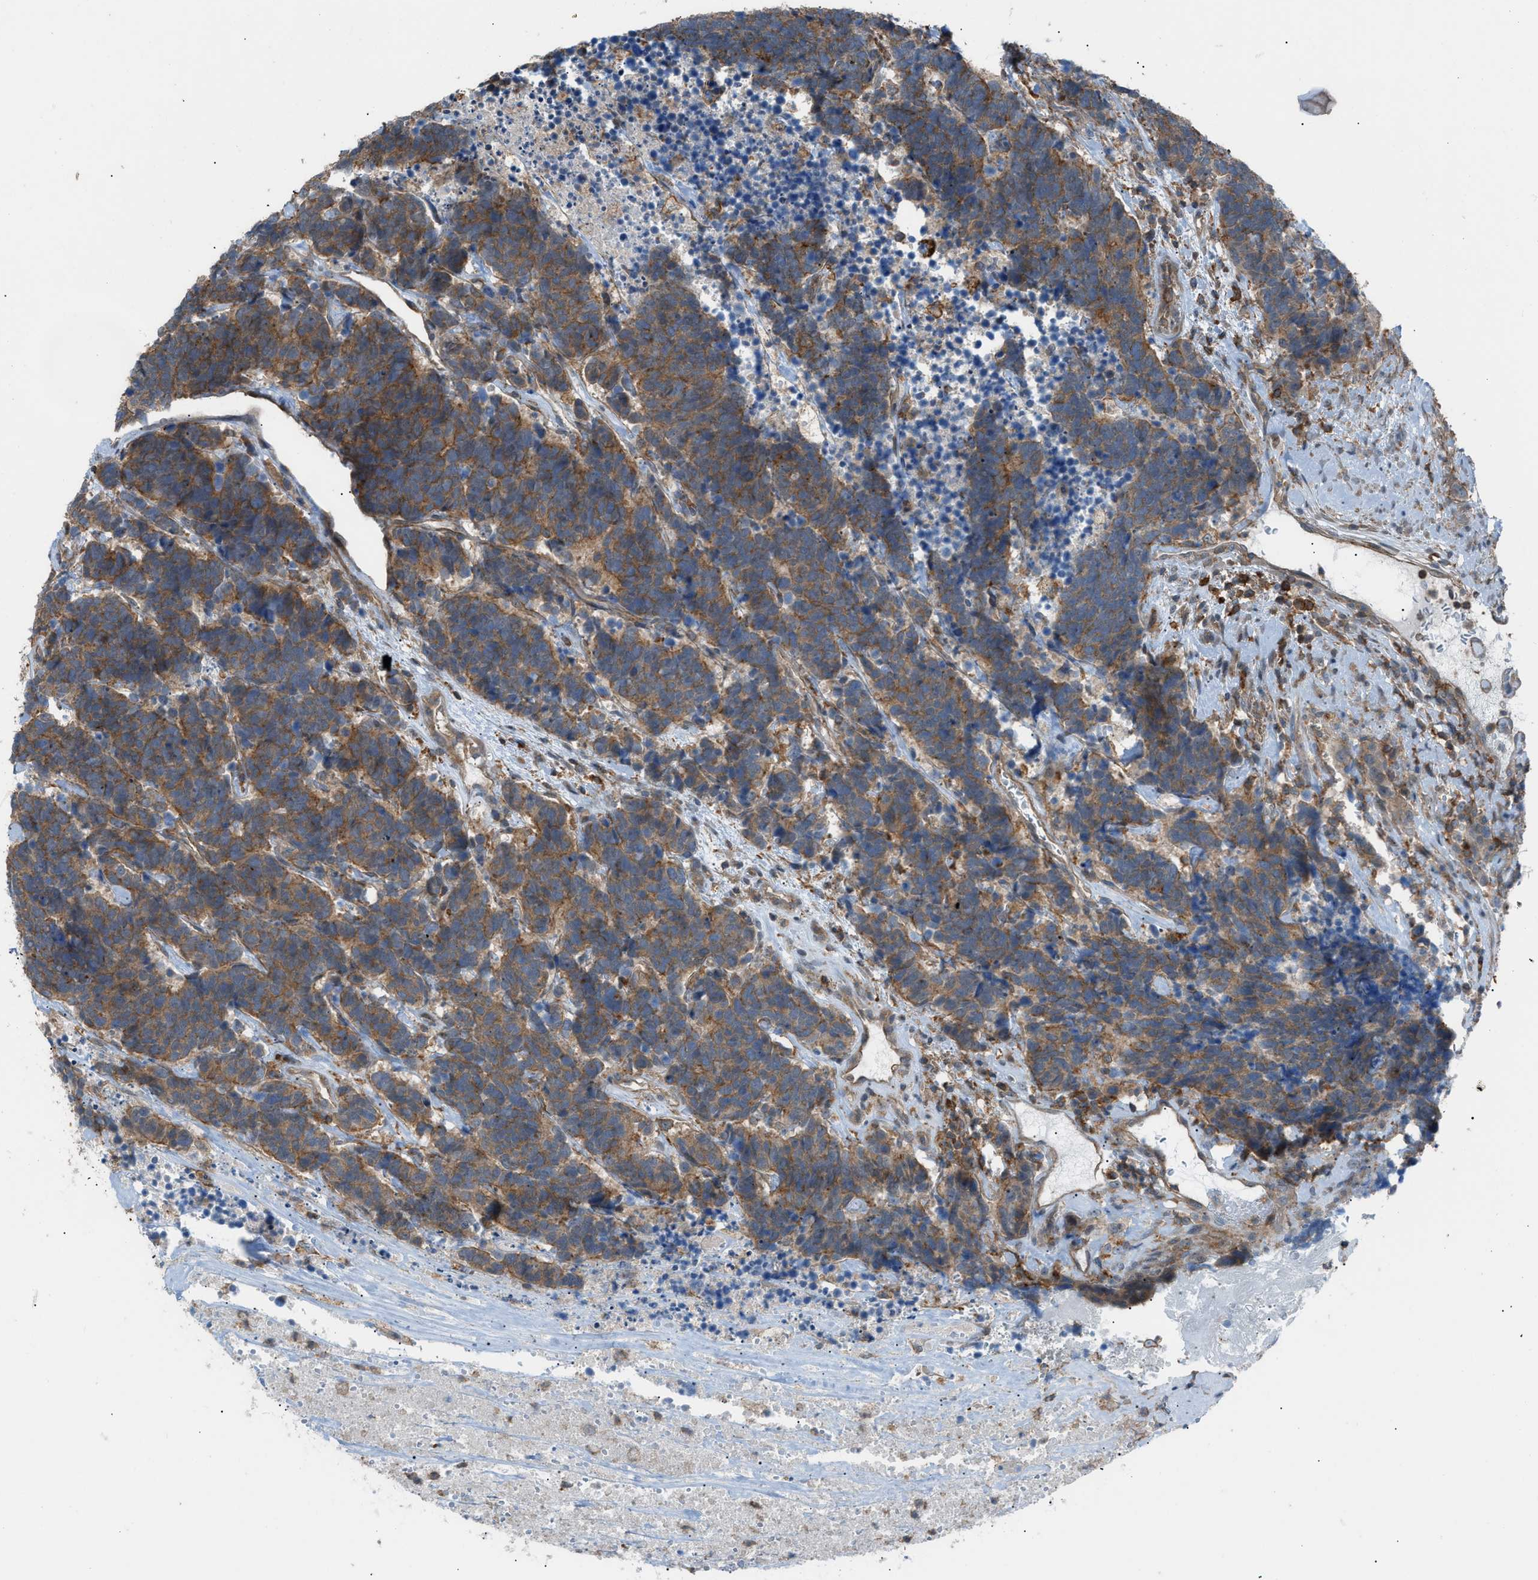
{"staining": {"intensity": "moderate", "quantity": ">75%", "location": "cytoplasmic/membranous"}, "tissue": "carcinoid", "cell_type": "Tumor cells", "image_type": "cancer", "snomed": [{"axis": "morphology", "description": "Carcinoma, NOS"}, {"axis": "morphology", "description": "Carcinoid, malignant, NOS"}, {"axis": "topography", "description": "Urinary bladder"}], "caption": "IHC micrograph of human carcinoid stained for a protein (brown), which displays medium levels of moderate cytoplasmic/membranous positivity in about >75% of tumor cells.", "gene": "DYRK1A", "patient": {"sex": "male", "age": 57}}